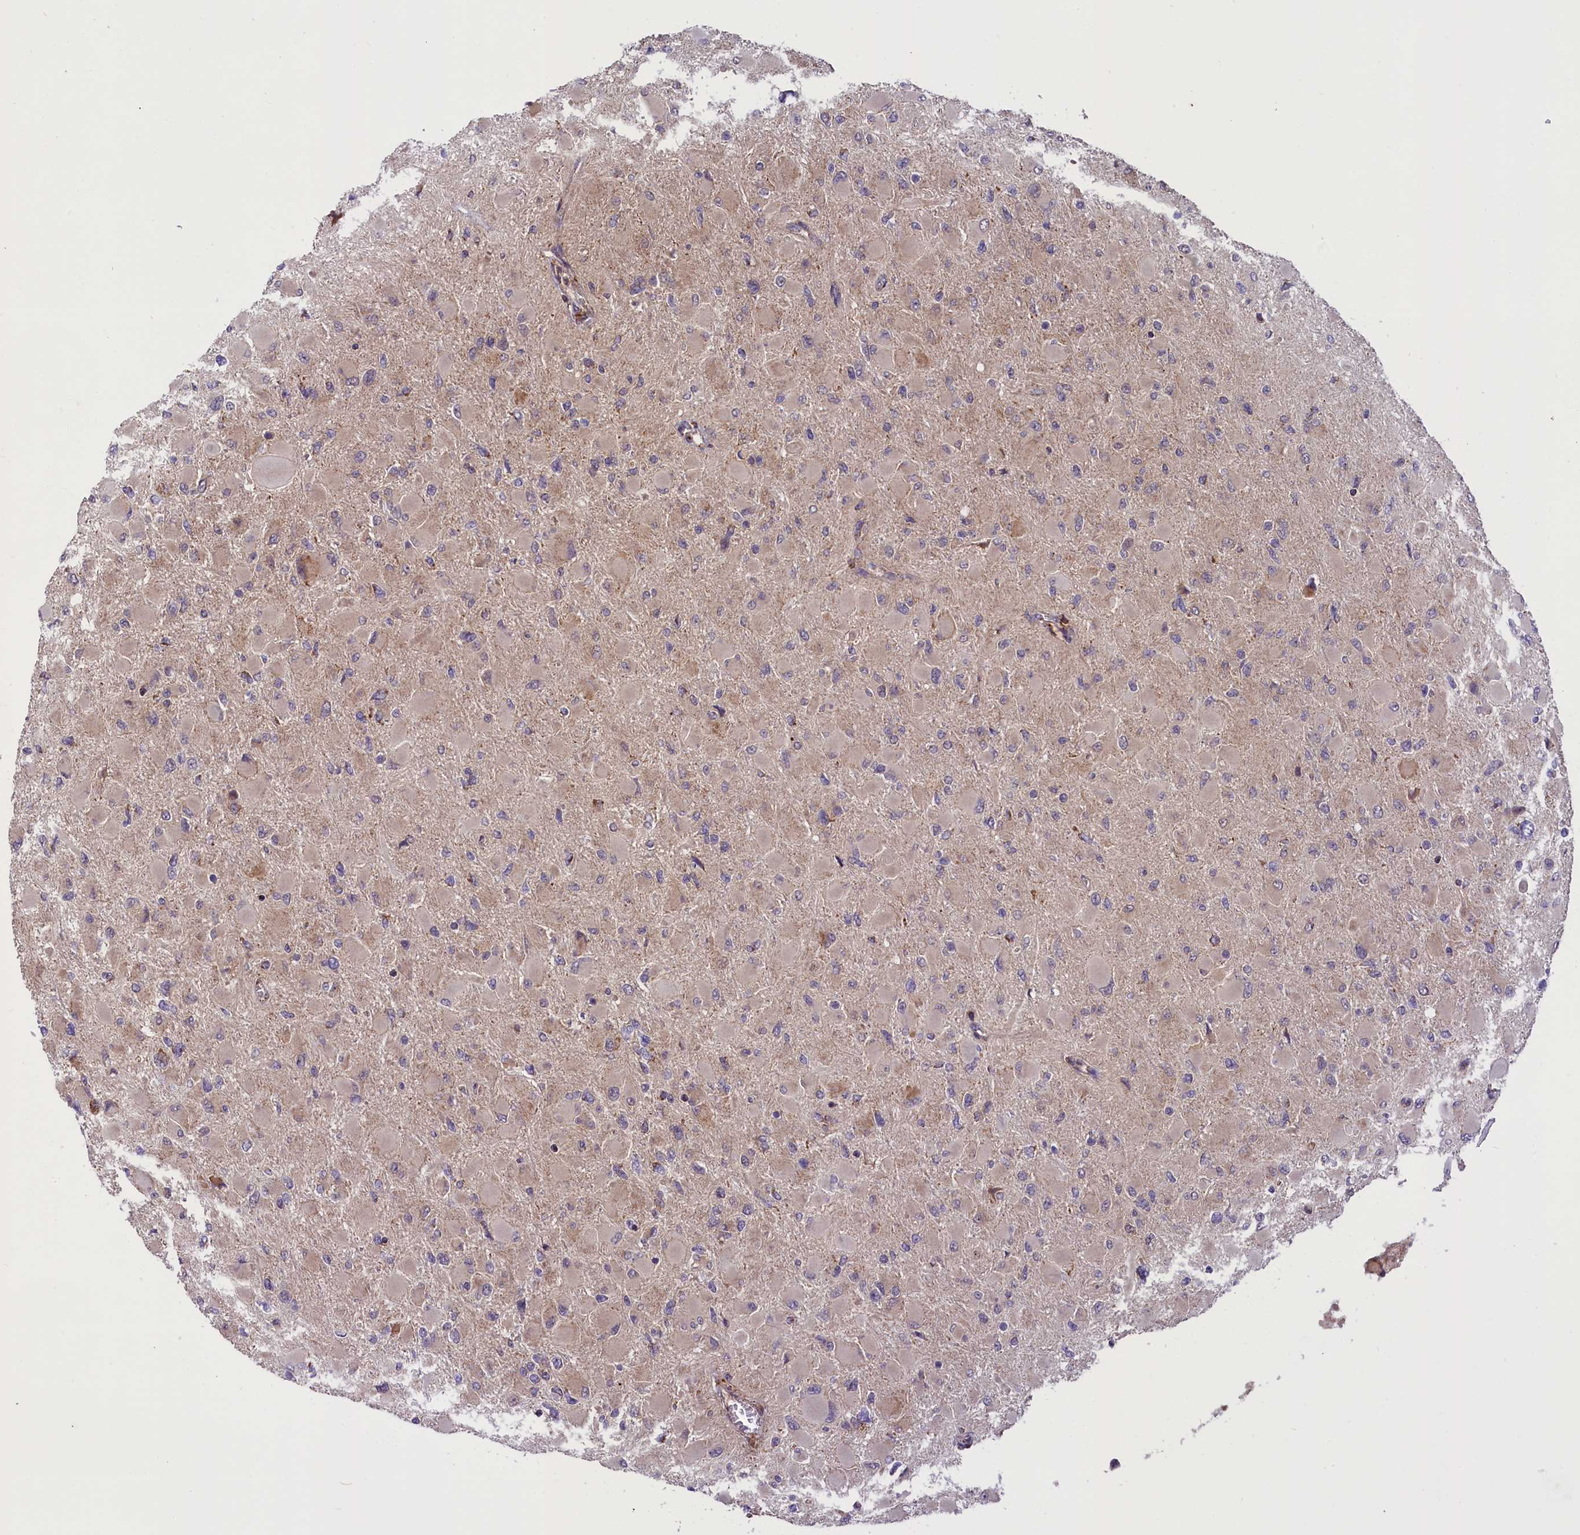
{"staining": {"intensity": "weak", "quantity": "<25%", "location": "cytoplasmic/membranous"}, "tissue": "glioma", "cell_type": "Tumor cells", "image_type": "cancer", "snomed": [{"axis": "morphology", "description": "Glioma, malignant, High grade"}, {"axis": "topography", "description": "Cerebral cortex"}], "caption": "Tumor cells are negative for protein expression in human glioma.", "gene": "GLRX5", "patient": {"sex": "female", "age": 36}}